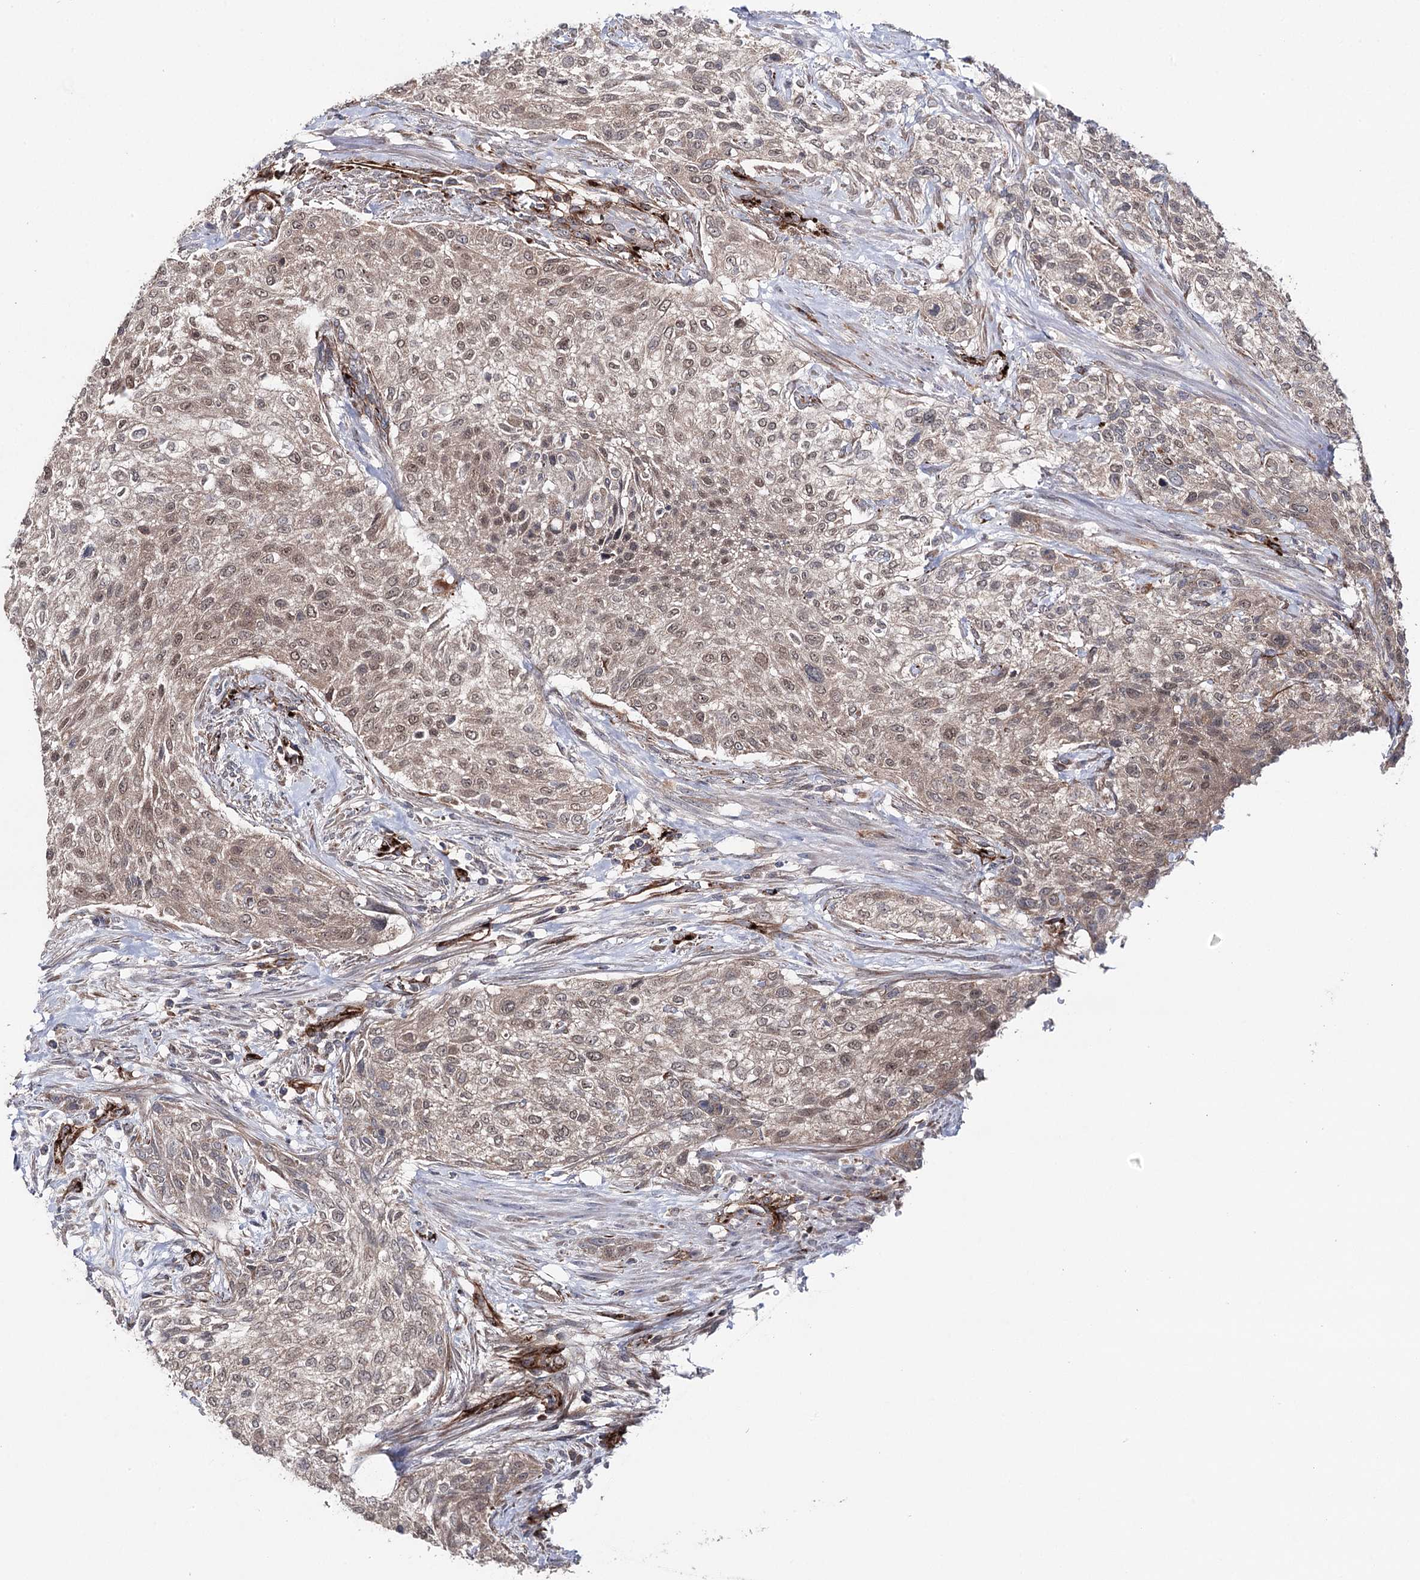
{"staining": {"intensity": "moderate", "quantity": ">75%", "location": "nuclear"}, "tissue": "urothelial cancer", "cell_type": "Tumor cells", "image_type": "cancer", "snomed": [{"axis": "morphology", "description": "Normal tissue, NOS"}, {"axis": "morphology", "description": "Urothelial carcinoma, NOS"}, {"axis": "topography", "description": "Urinary bladder"}, {"axis": "topography", "description": "Peripheral nerve tissue"}], "caption": "Transitional cell carcinoma was stained to show a protein in brown. There is medium levels of moderate nuclear expression in approximately >75% of tumor cells. (Stains: DAB in brown, nuclei in blue, Microscopy: brightfield microscopy at high magnification).", "gene": "MIB1", "patient": {"sex": "male", "age": 35}}